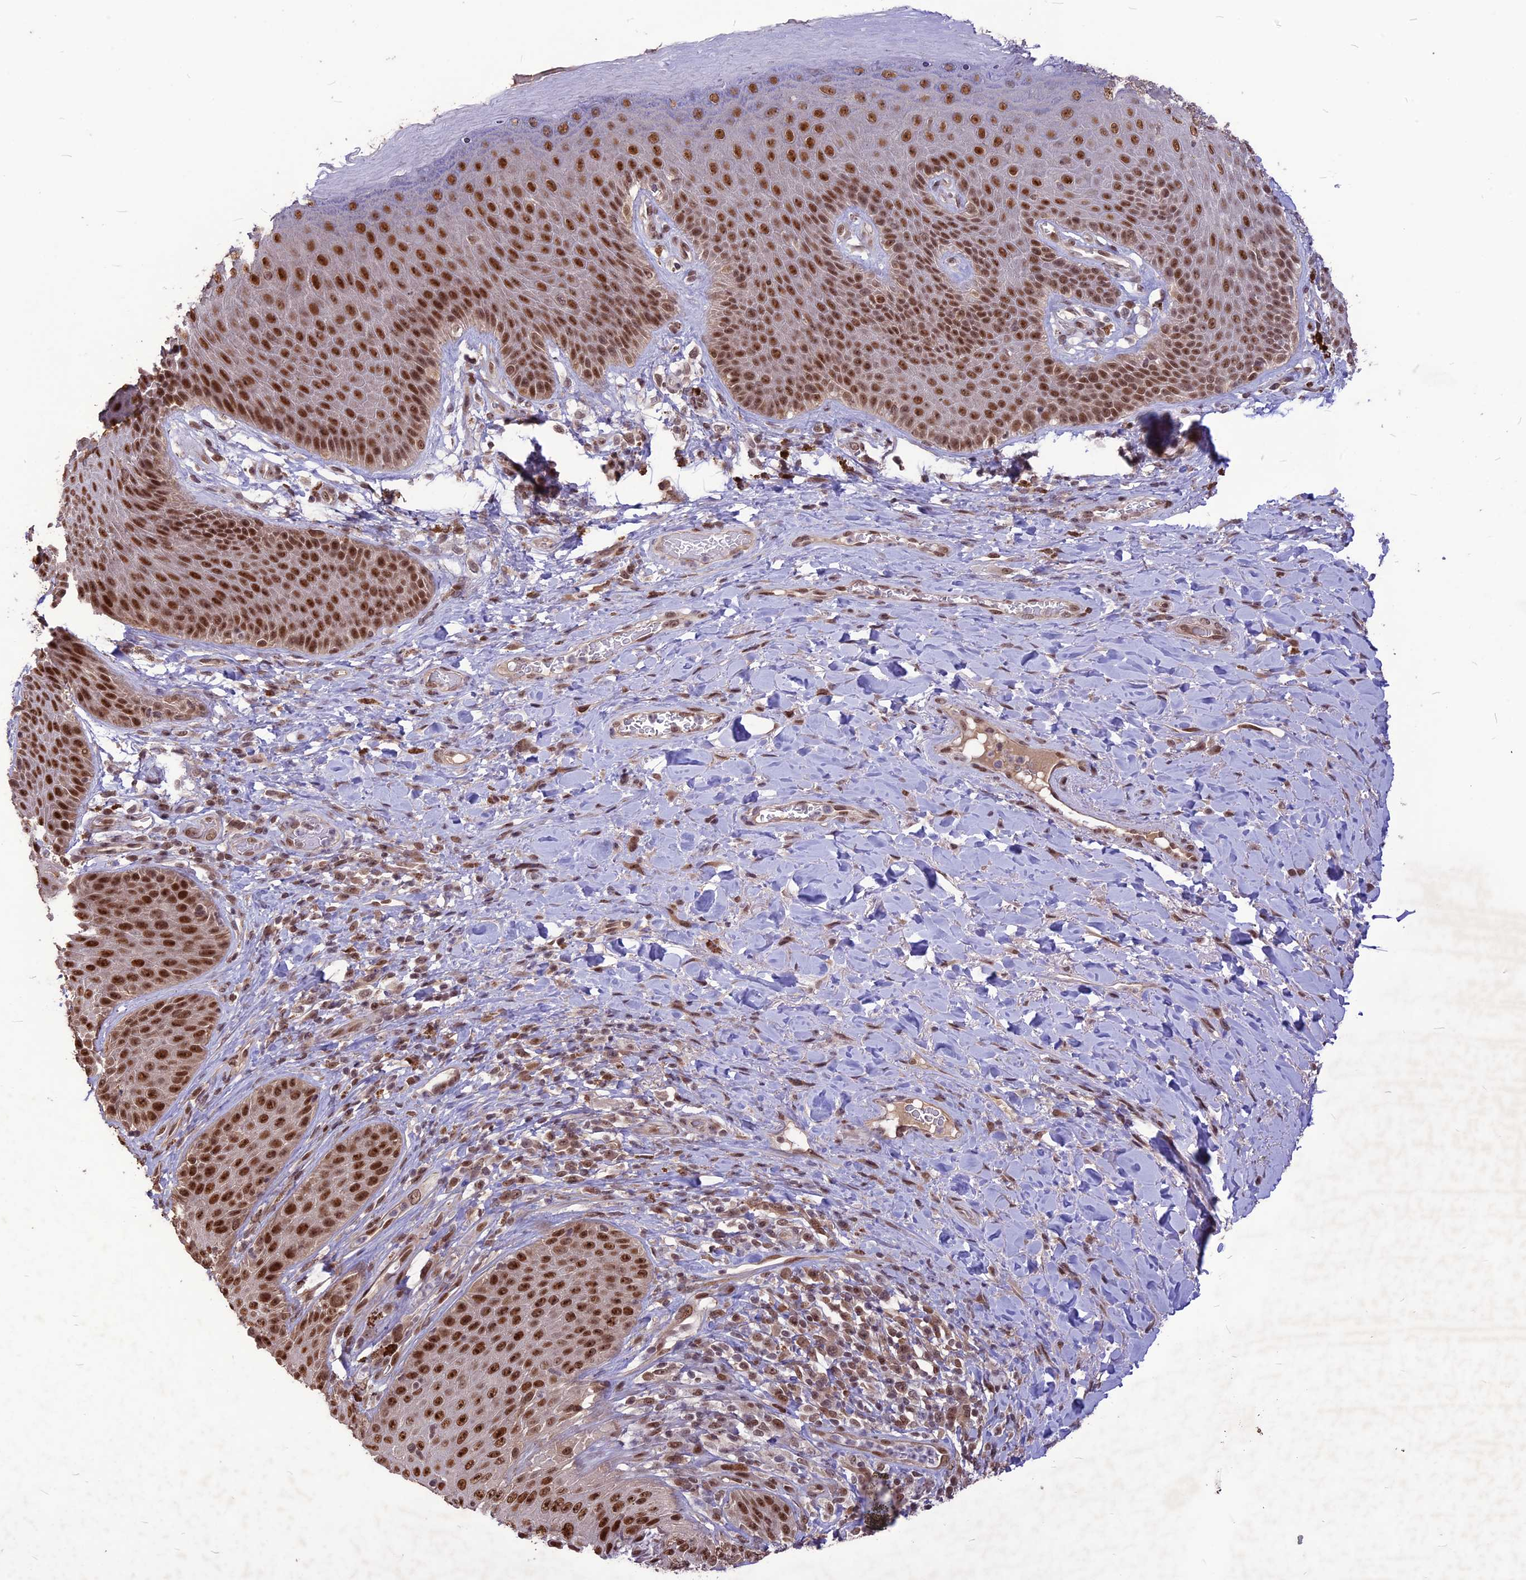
{"staining": {"intensity": "moderate", "quantity": ">75%", "location": "nuclear"}, "tissue": "skin", "cell_type": "Epidermal cells", "image_type": "normal", "snomed": [{"axis": "morphology", "description": "Normal tissue, NOS"}, {"axis": "topography", "description": "Anal"}], "caption": "Immunohistochemical staining of normal human skin demonstrates >75% levels of moderate nuclear protein expression in approximately >75% of epidermal cells. Immunohistochemistry stains the protein of interest in brown and the nuclei are stained blue.", "gene": "DIS3", "patient": {"sex": "female", "age": 89}}